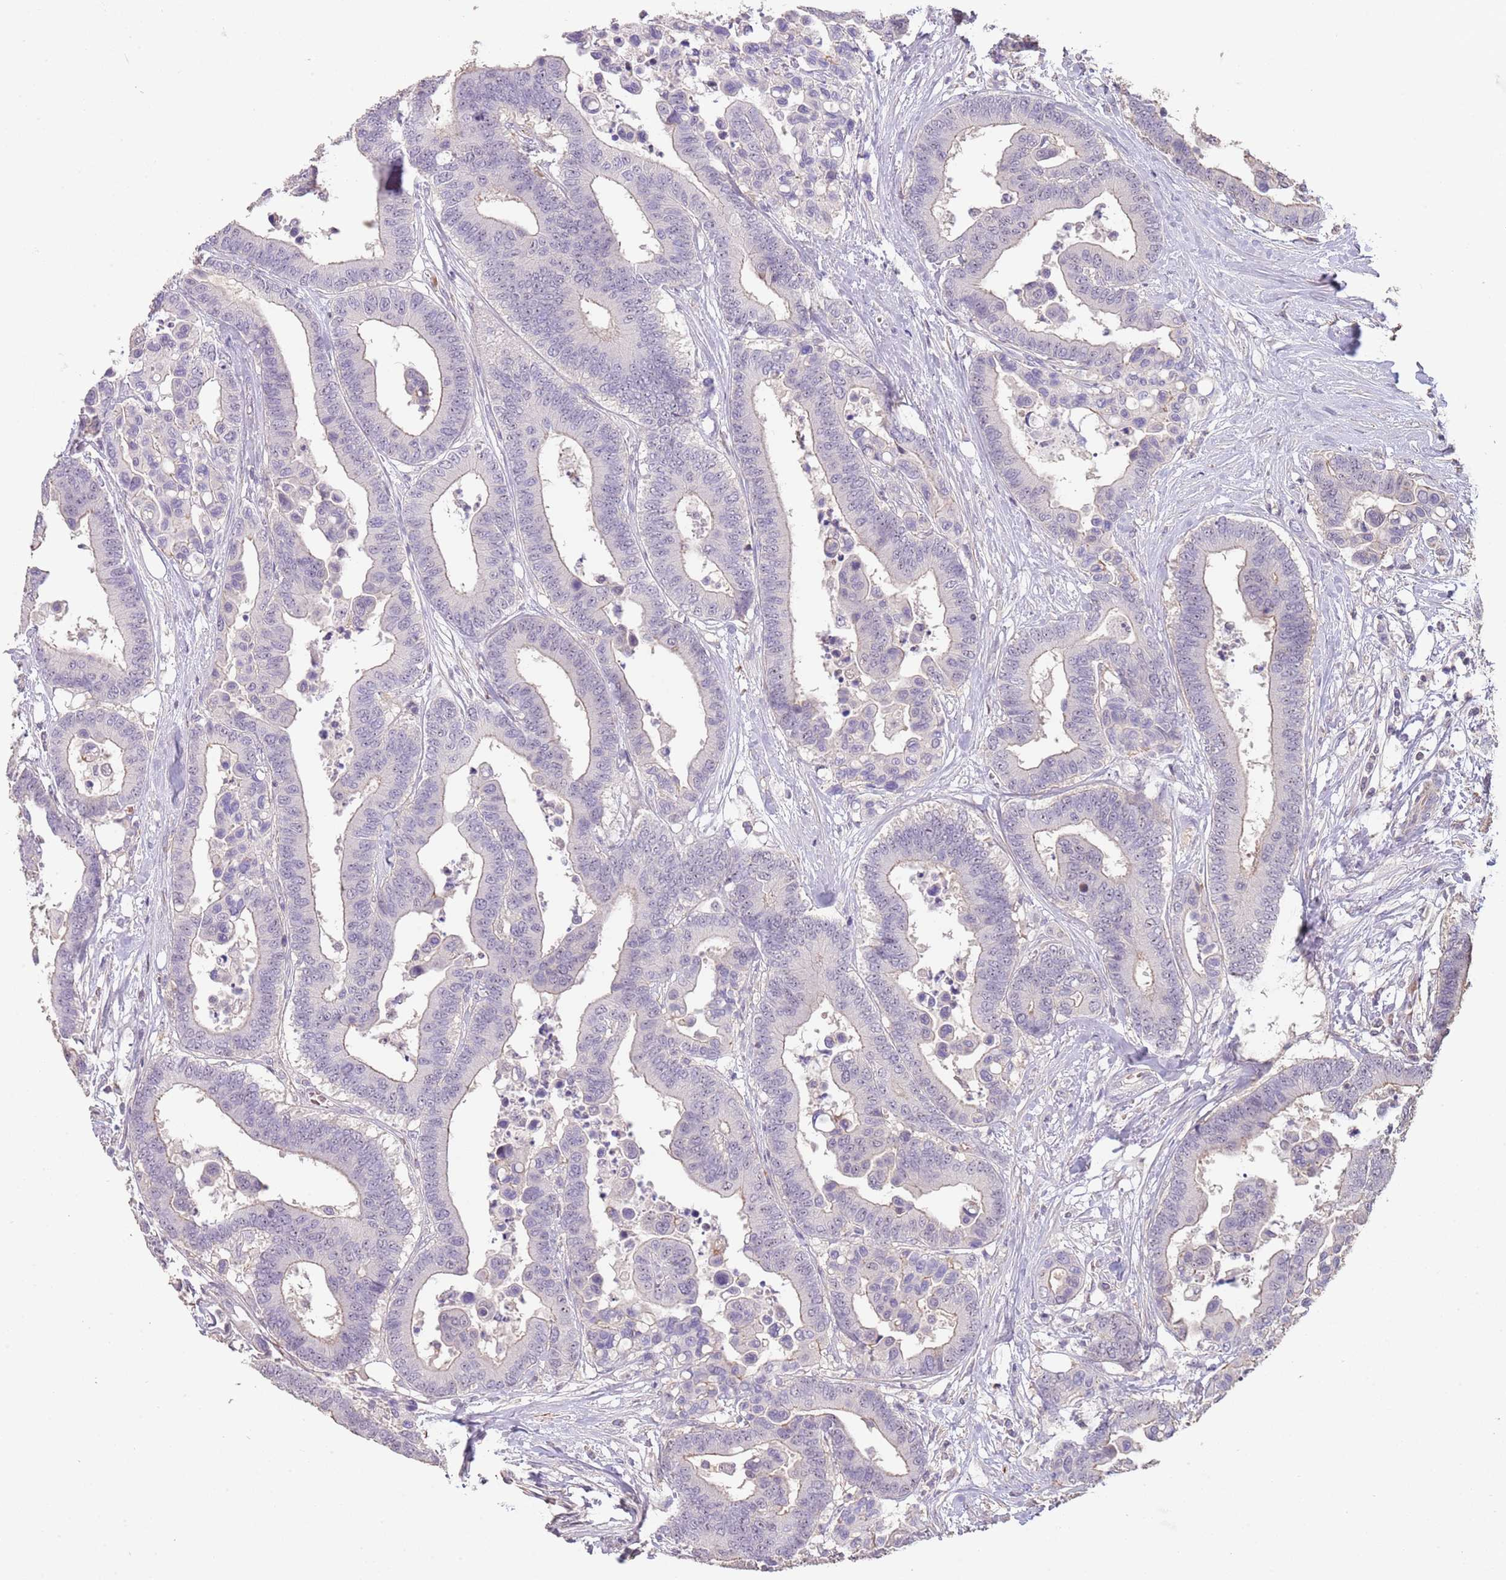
{"staining": {"intensity": "negative", "quantity": "none", "location": "none"}, "tissue": "colorectal cancer", "cell_type": "Tumor cells", "image_type": "cancer", "snomed": [{"axis": "morphology", "description": "Adenocarcinoma, NOS"}, {"axis": "topography", "description": "Colon"}], "caption": "Protein analysis of colorectal cancer displays no significant expression in tumor cells.", "gene": "ADTRP", "patient": {"sex": "male", "age": 82}}